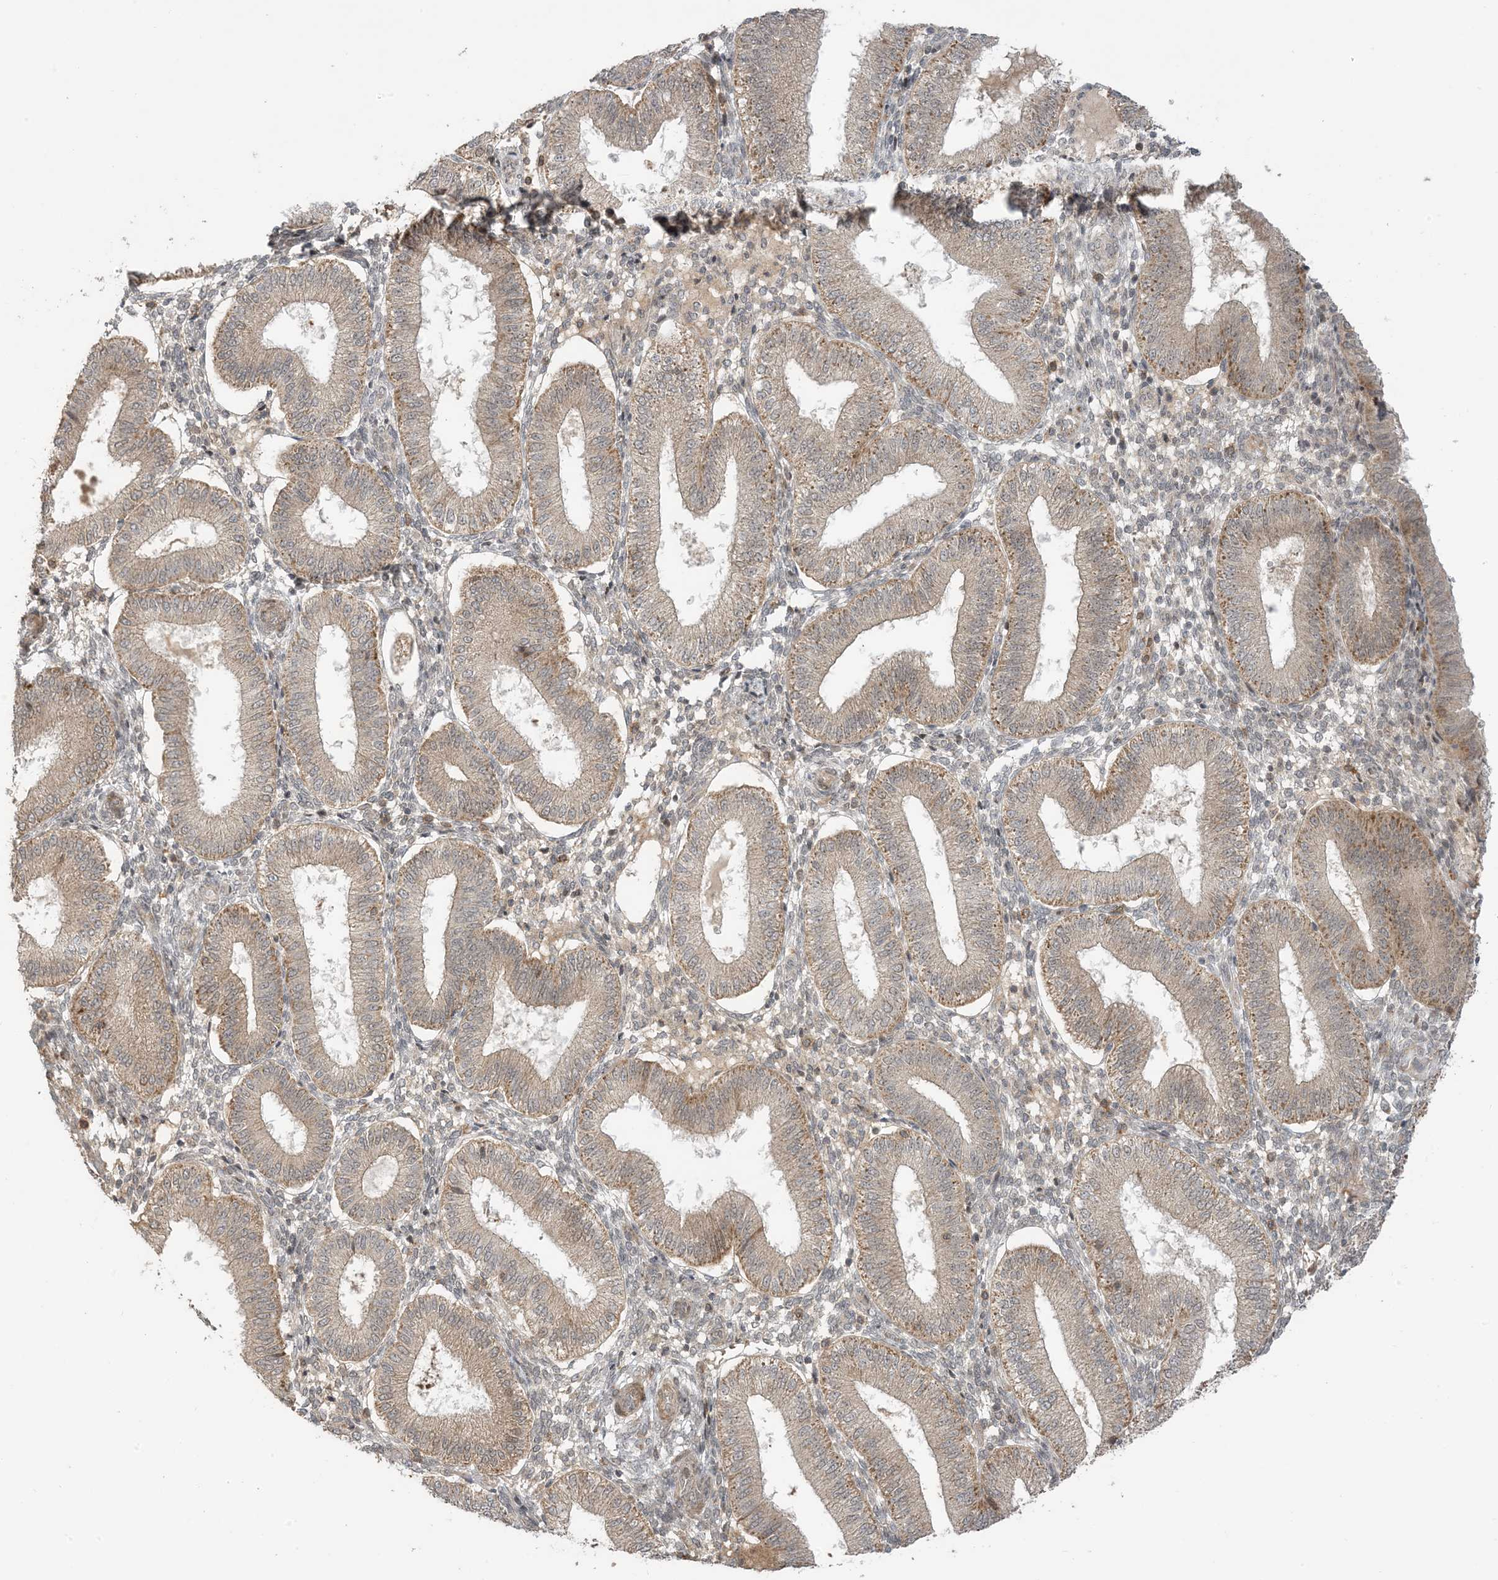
{"staining": {"intensity": "moderate", "quantity": "<25%", "location": "cytoplasmic/membranous"}, "tissue": "endometrium", "cell_type": "Cells in endometrial stroma", "image_type": "normal", "snomed": [{"axis": "morphology", "description": "Normal tissue, NOS"}, {"axis": "topography", "description": "Endometrium"}], "caption": "A high-resolution histopathology image shows immunohistochemistry staining of unremarkable endometrium, which demonstrates moderate cytoplasmic/membranous positivity in about <25% of cells in endometrial stroma.", "gene": "PHLDB2", "patient": {"sex": "female", "age": 39}}